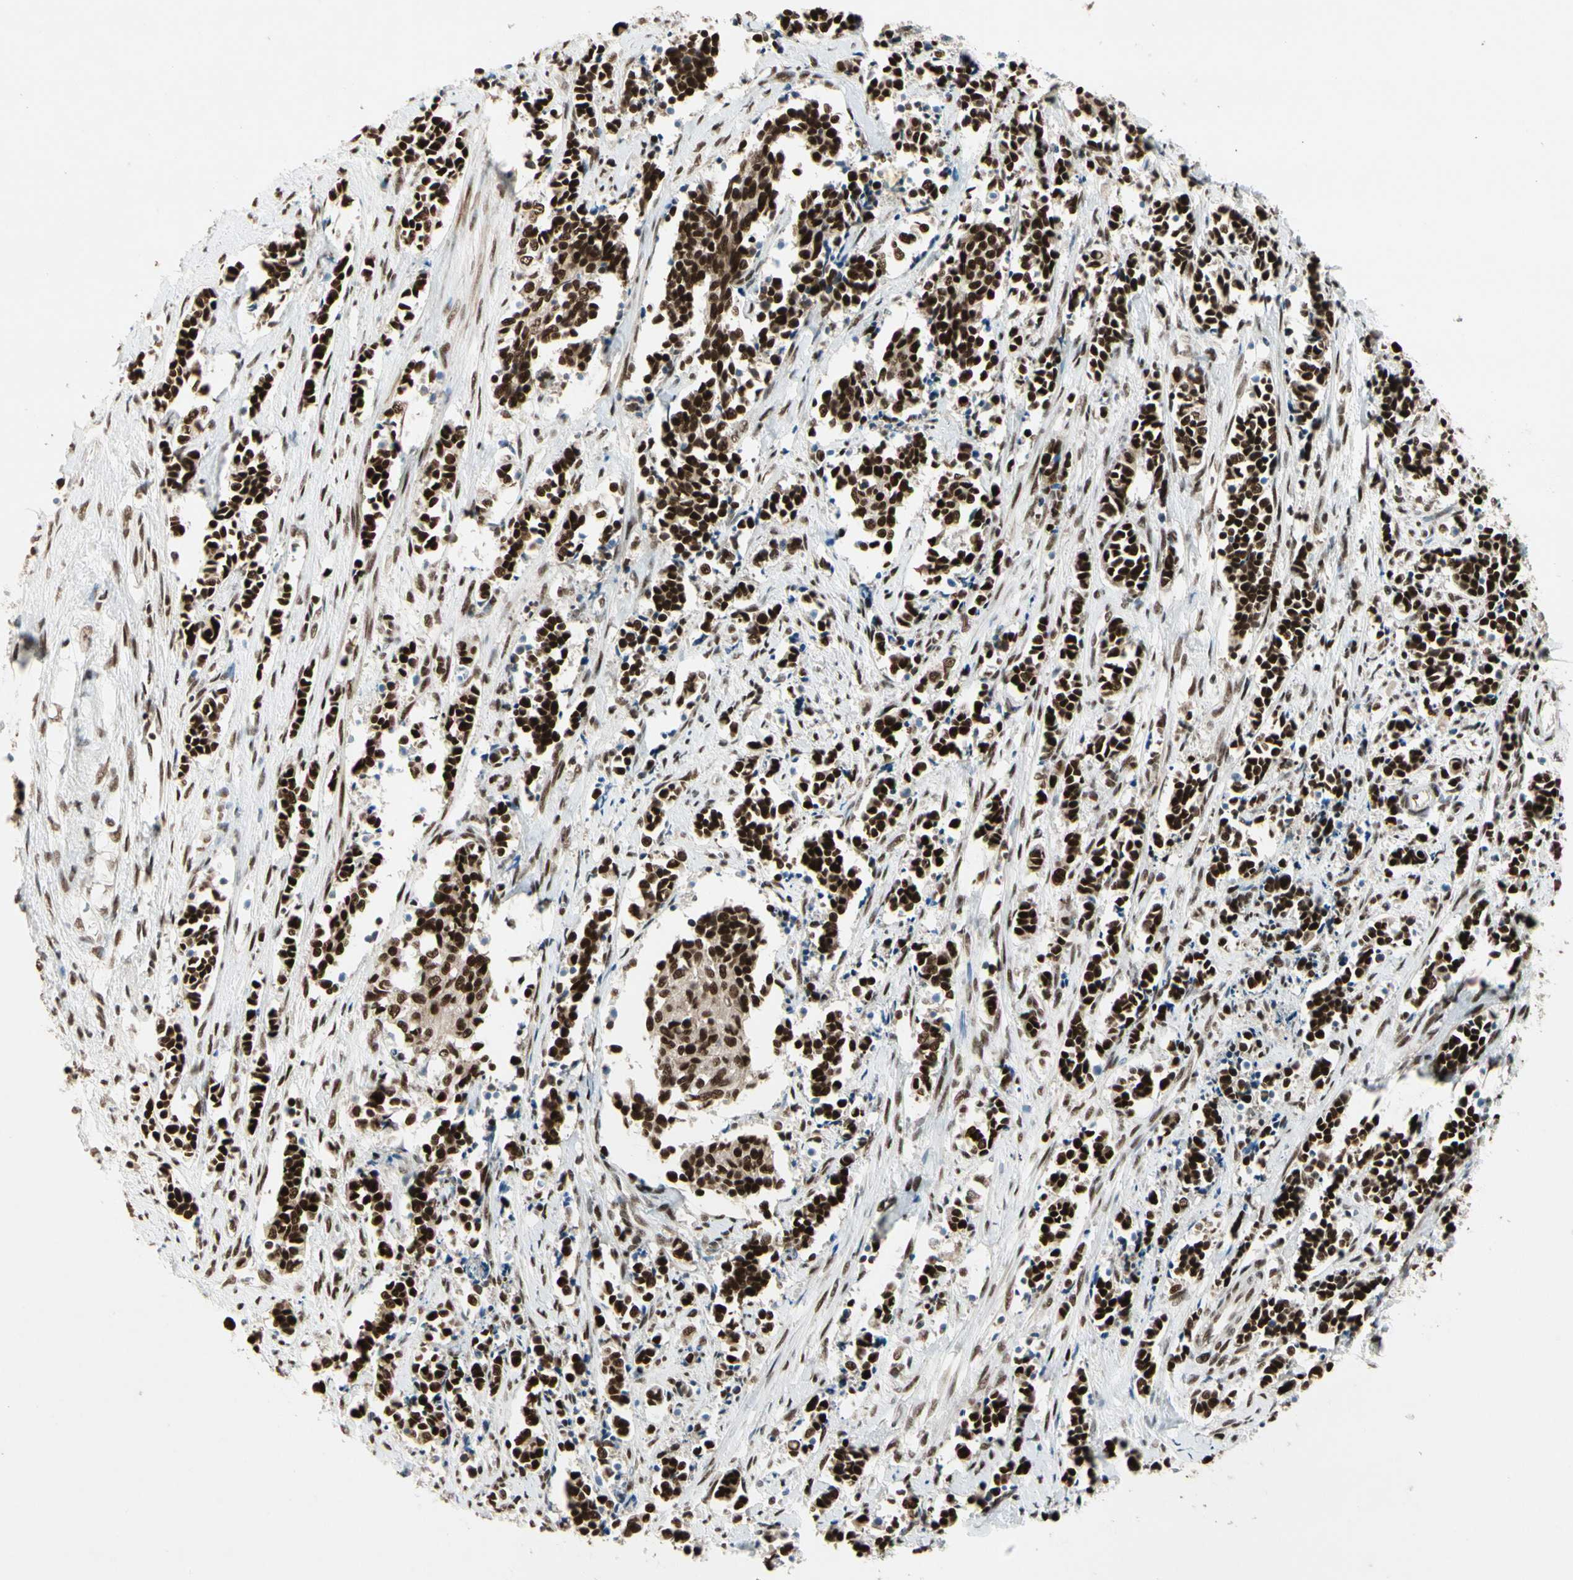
{"staining": {"intensity": "strong", "quantity": ">75%", "location": "nuclear"}, "tissue": "cervical cancer", "cell_type": "Tumor cells", "image_type": "cancer", "snomed": [{"axis": "morphology", "description": "Squamous cell carcinoma, NOS"}, {"axis": "topography", "description": "Cervix"}], "caption": "IHC histopathology image of neoplastic tissue: squamous cell carcinoma (cervical) stained using IHC reveals high levels of strong protein expression localized specifically in the nuclear of tumor cells, appearing as a nuclear brown color.", "gene": "CHAMP1", "patient": {"sex": "female", "age": 35}}